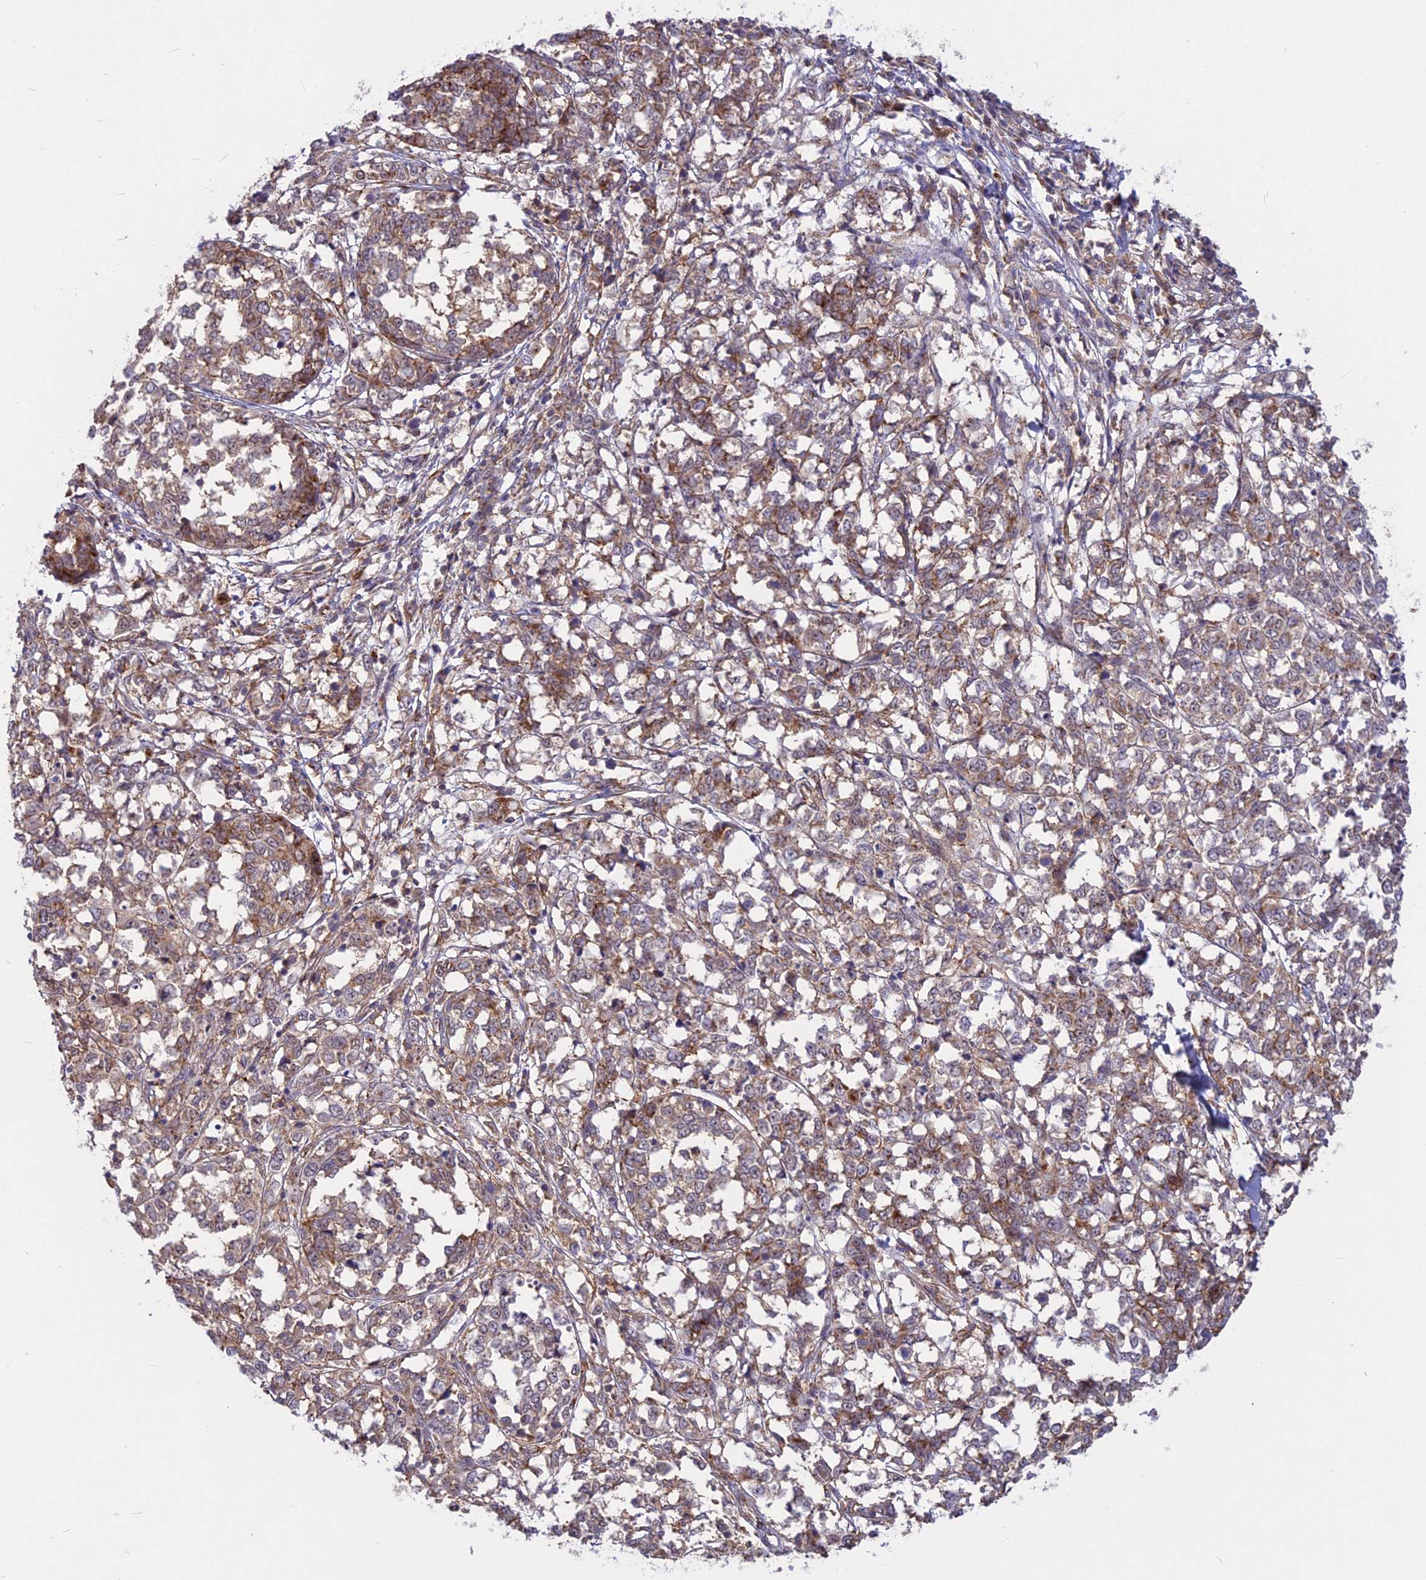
{"staining": {"intensity": "moderate", "quantity": "25%-75%", "location": "cytoplasmic/membranous"}, "tissue": "melanoma", "cell_type": "Tumor cells", "image_type": "cancer", "snomed": [{"axis": "morphology", "description": "Malignant melanoma, NOS"}, {"axis": "topography", "description": "Skin"}], "caption": "Protein staining of melanoma tissue reveals moderate cytoplasmic/membranous staining in approximately 25%-75% of tumor cells.", "gene": "CLINT1", "patient": {"sex": "female", "age": 72}}